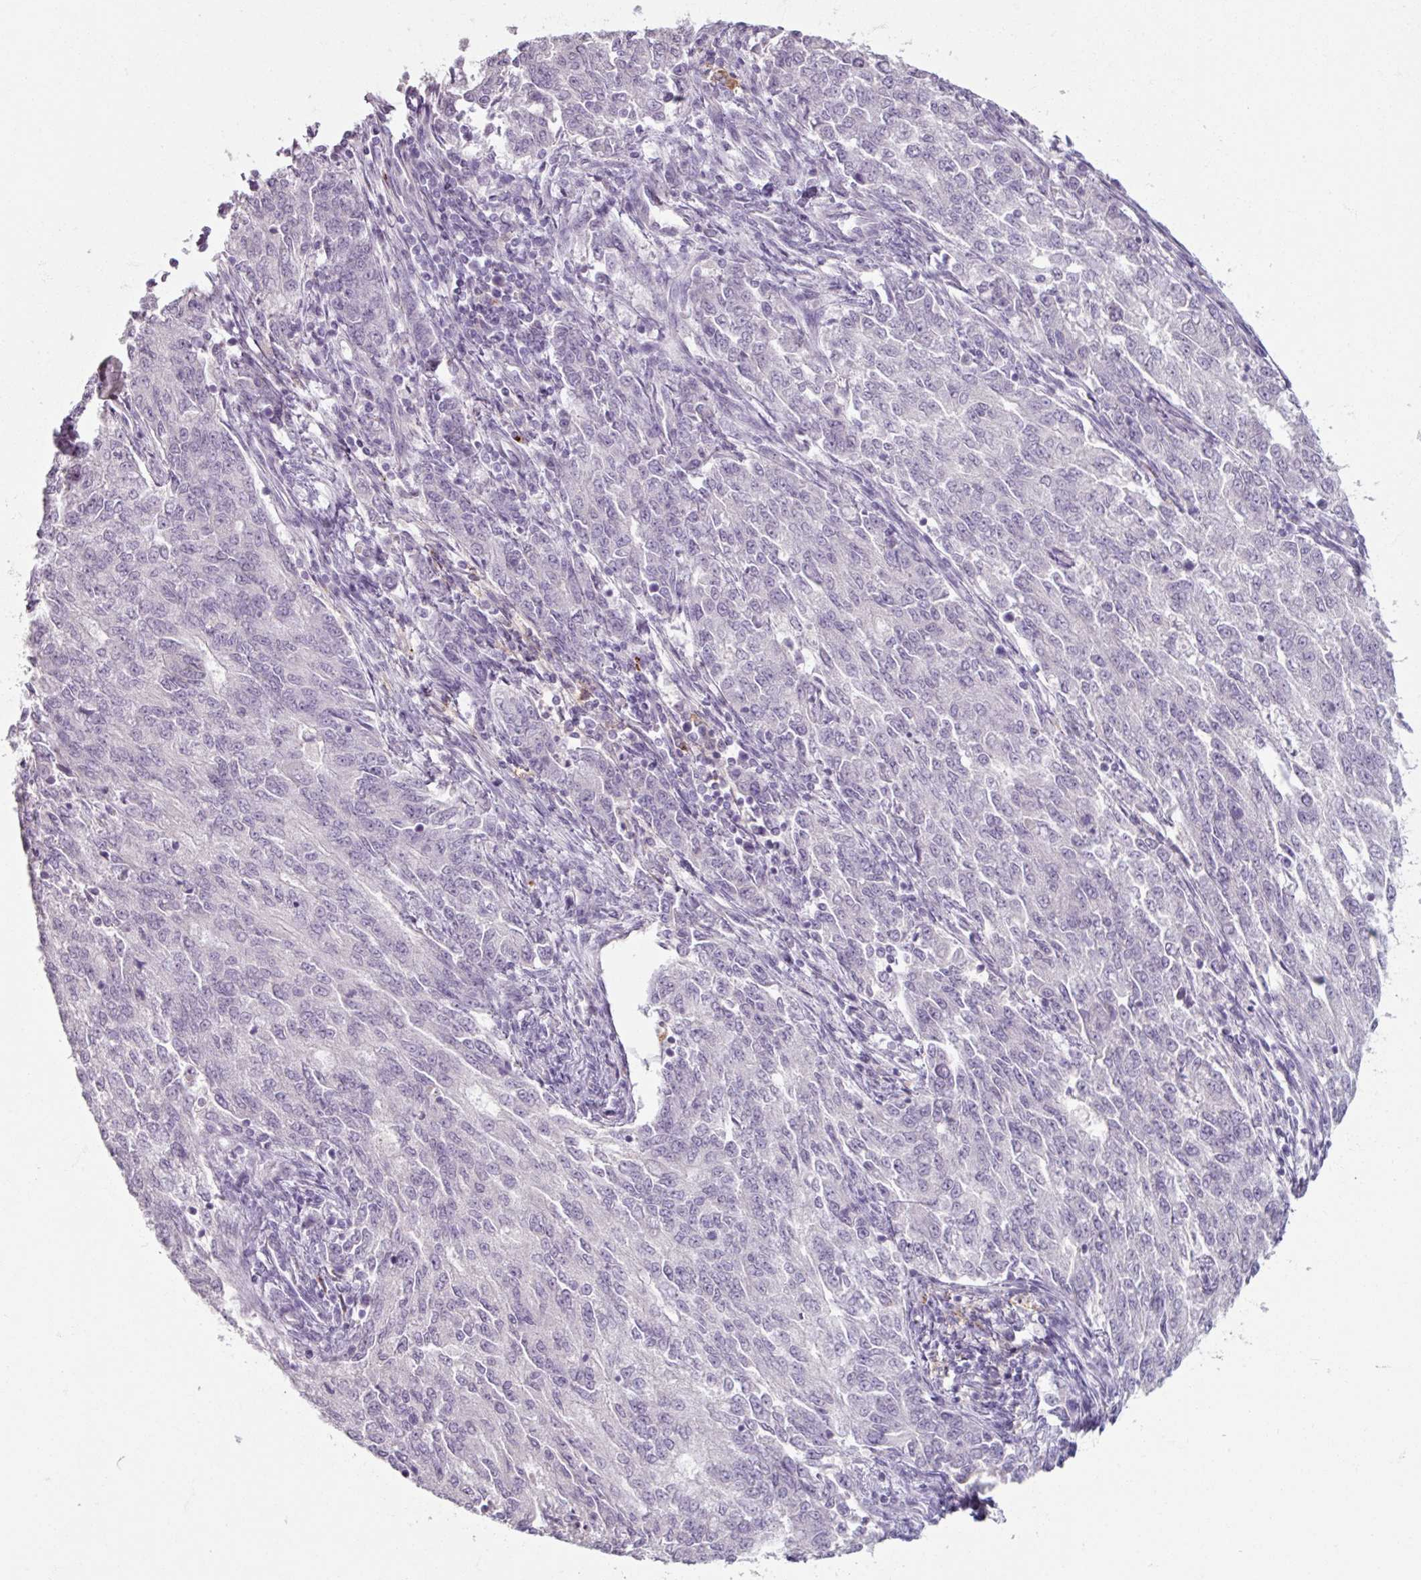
{"staining": {"intensity": "negative", "quantity": "none", "location": "none"}, "tissue": "endometrial cancer", "cell_type": "Tumor cells", "image_type": "cancer", "snomed": [{"axis": "morphology", "description": "Adenocarcinoma, NOS"}, {"axis": "topography", "description": "Endometrium"}], "caption": "DAB (3,3'-diaminobenzidine) immunohistochemical staining of adenocarcinoma (endometrial) shows no significant staining in tumor cells.", "gene": "SLC27A5", "patient": {"sex": "female", "age": 50}}